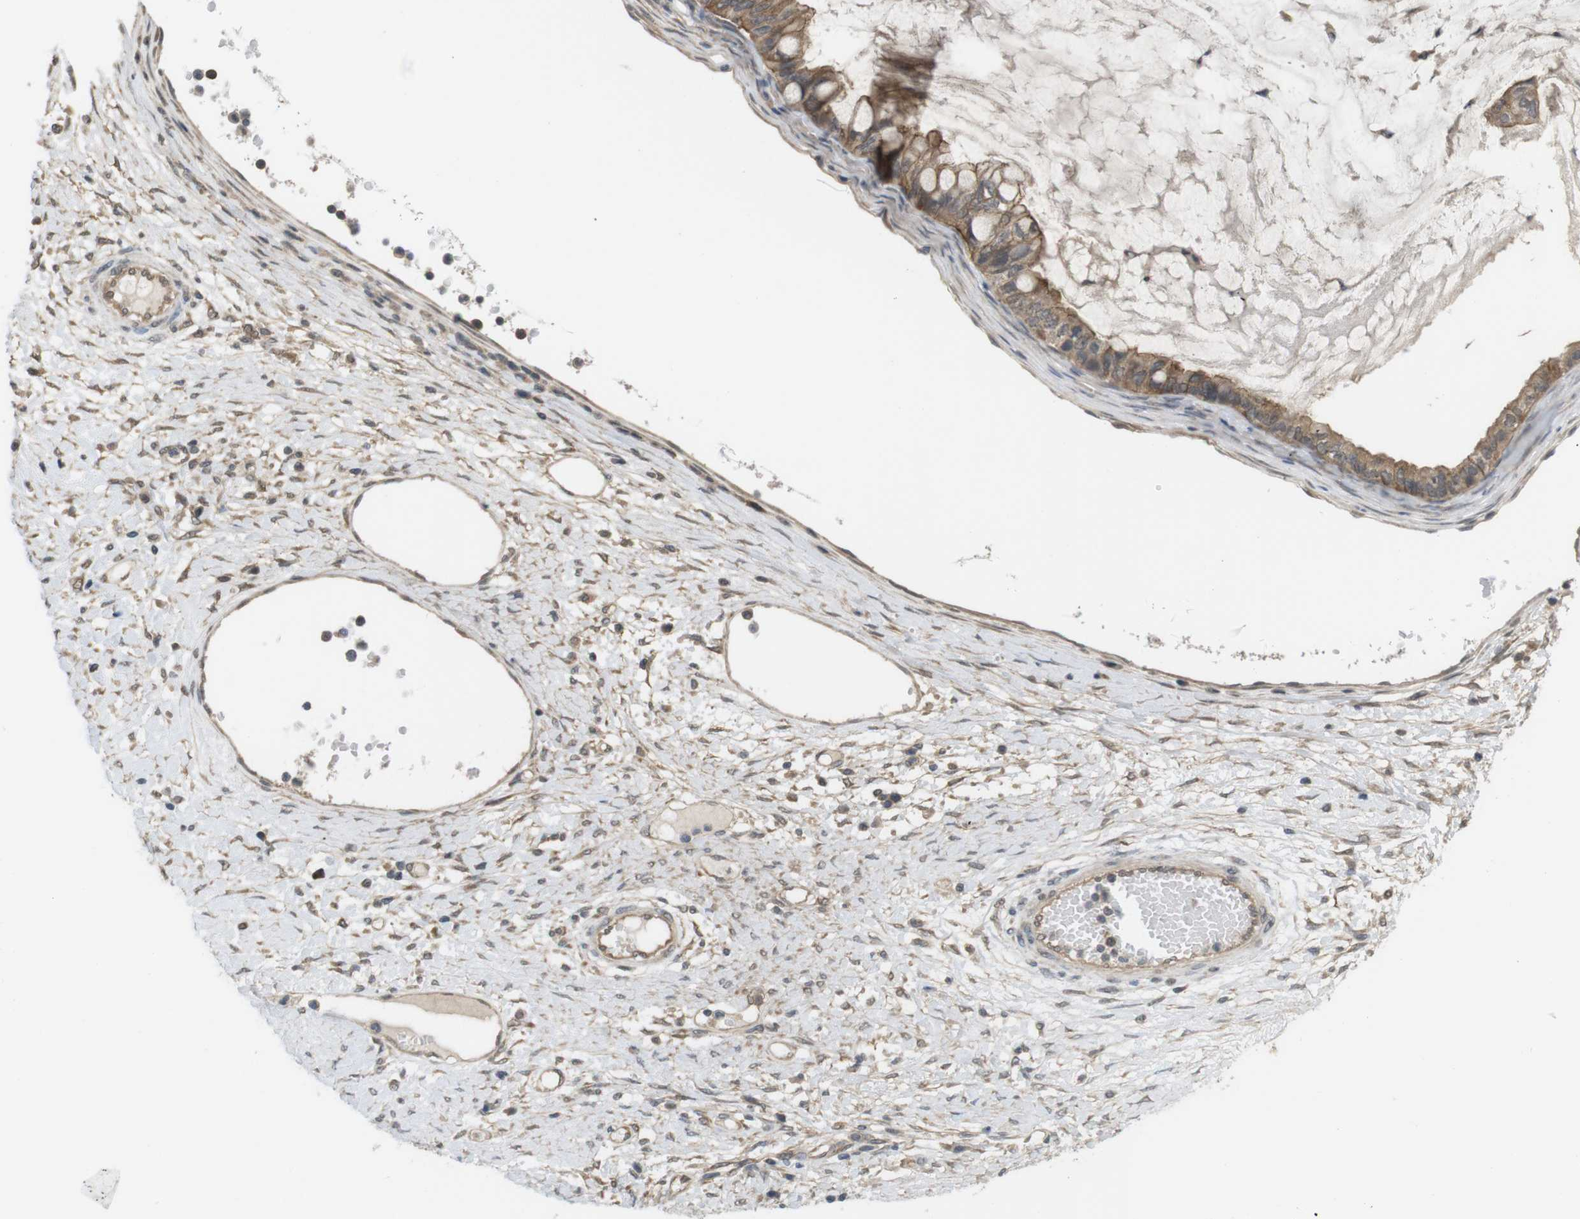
{"staining": {"intensity": "moderate", "quantity": ">75%", "location": "cytoplasmic/membranous"}, "tissue": "ovarian cancer", "cell_type": "Tumor cells", "image_type": "cancer", "snomed": [{"axis": "morphology", "description": "Cystadenocarcinoma, mucinous, NOS"}, {"axis": "topography", "description": "Ovary"}], "caption": "Ovarian cancer was stained to show a protein in brown. There is medium levels of moderate cytoplasmic/membranous positivity in approximately >75% of tumor cells.", "gene": "RNF130", "patient": {"sex": "female", "age": 80}}